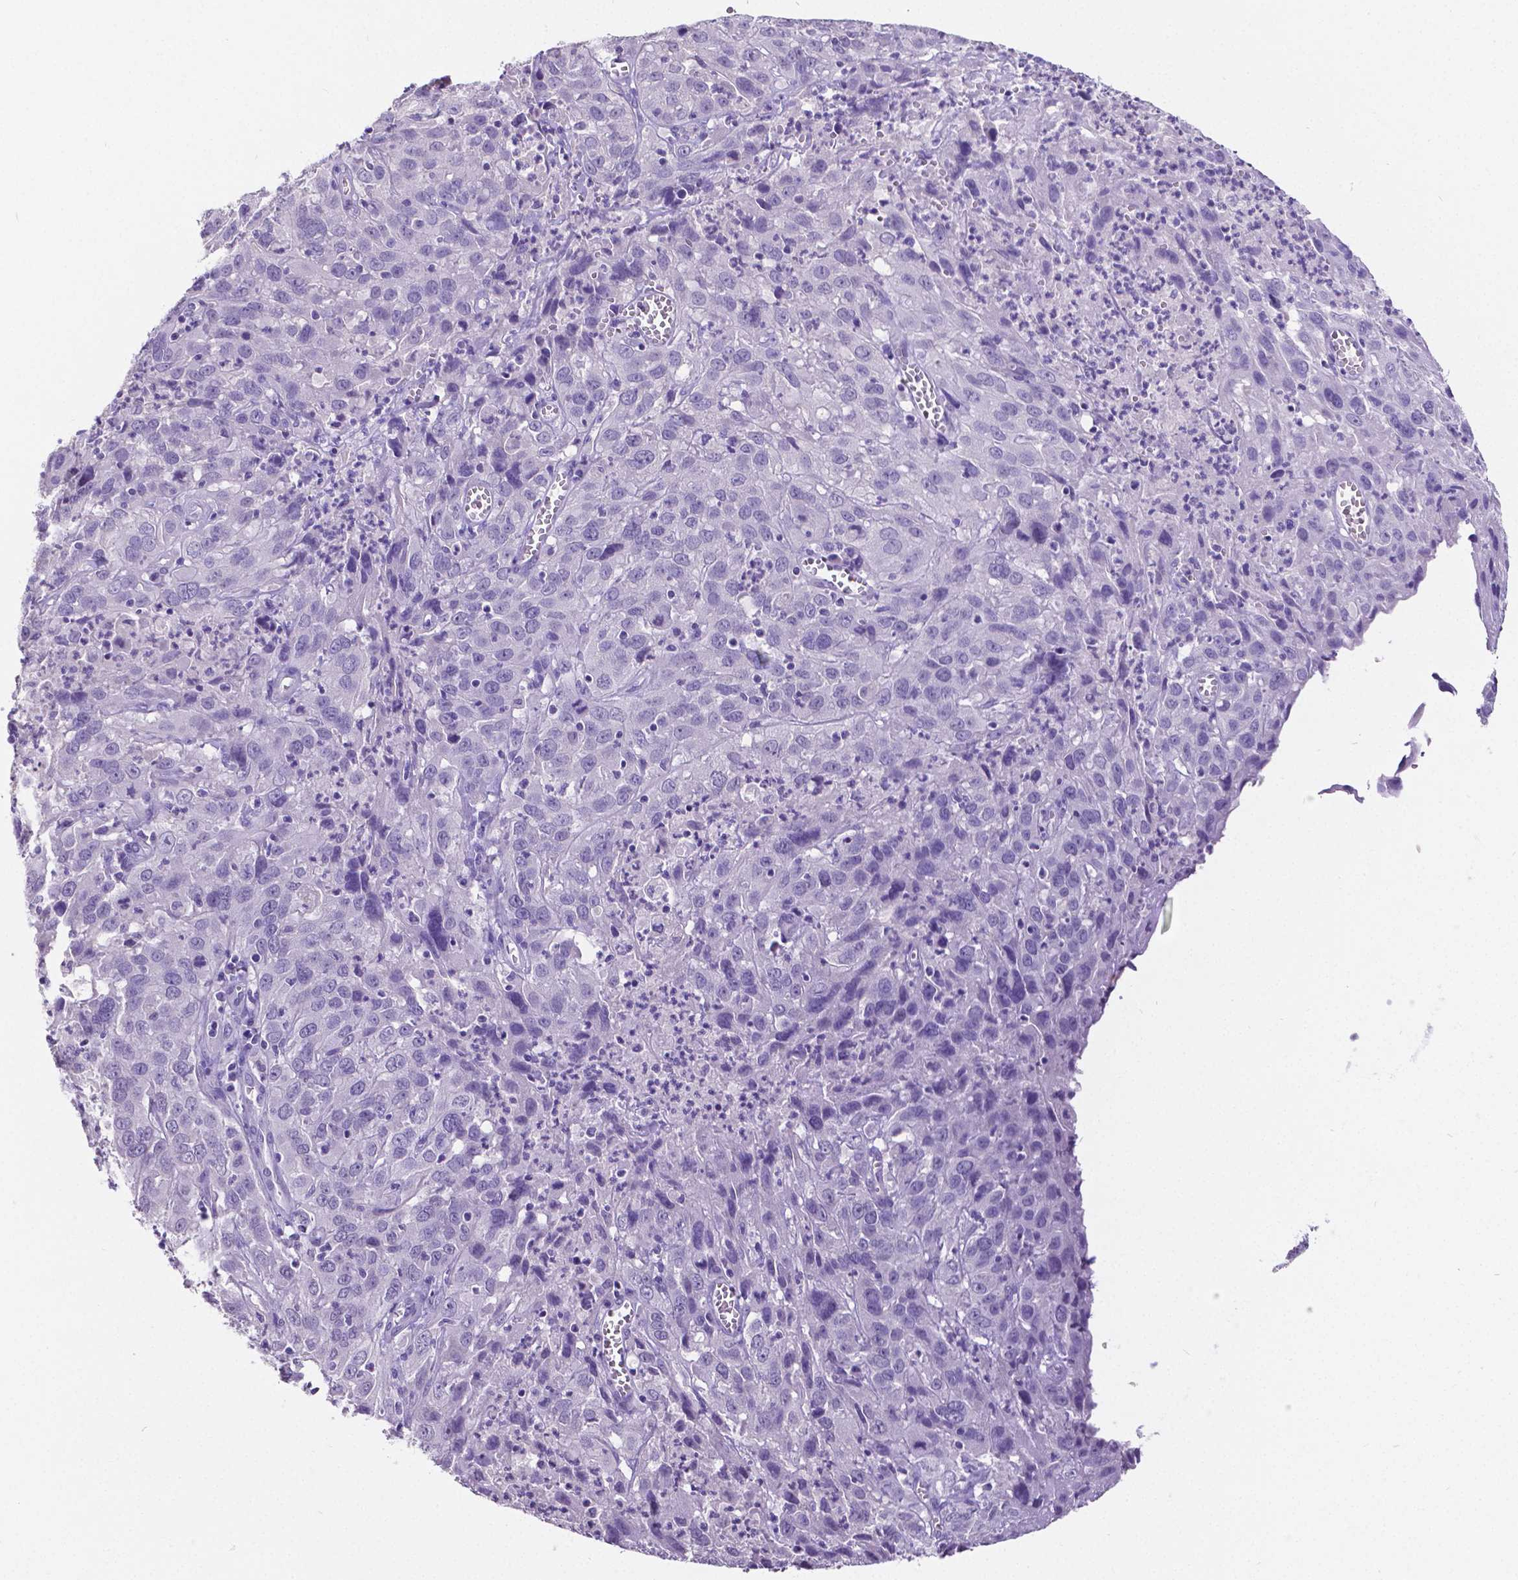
{"staining": {"intensity": "negative", "quantity": "none", "location": "none"}, "tissue": "cervical cancer", "cell_type": "Tumor cells", "image_type": "cancer", "snomed": [{"axis": "morphology", "description": "Squamous cell carcinoma, NOS"}, {"axis": "topography", "description": "Cervix"}], "caption": "Tumor cells are negative for protein expression in human squamous cell carcinoma (cervical).", "gene": "SATB2", "patient": {"sex": "female", "age": 32}}